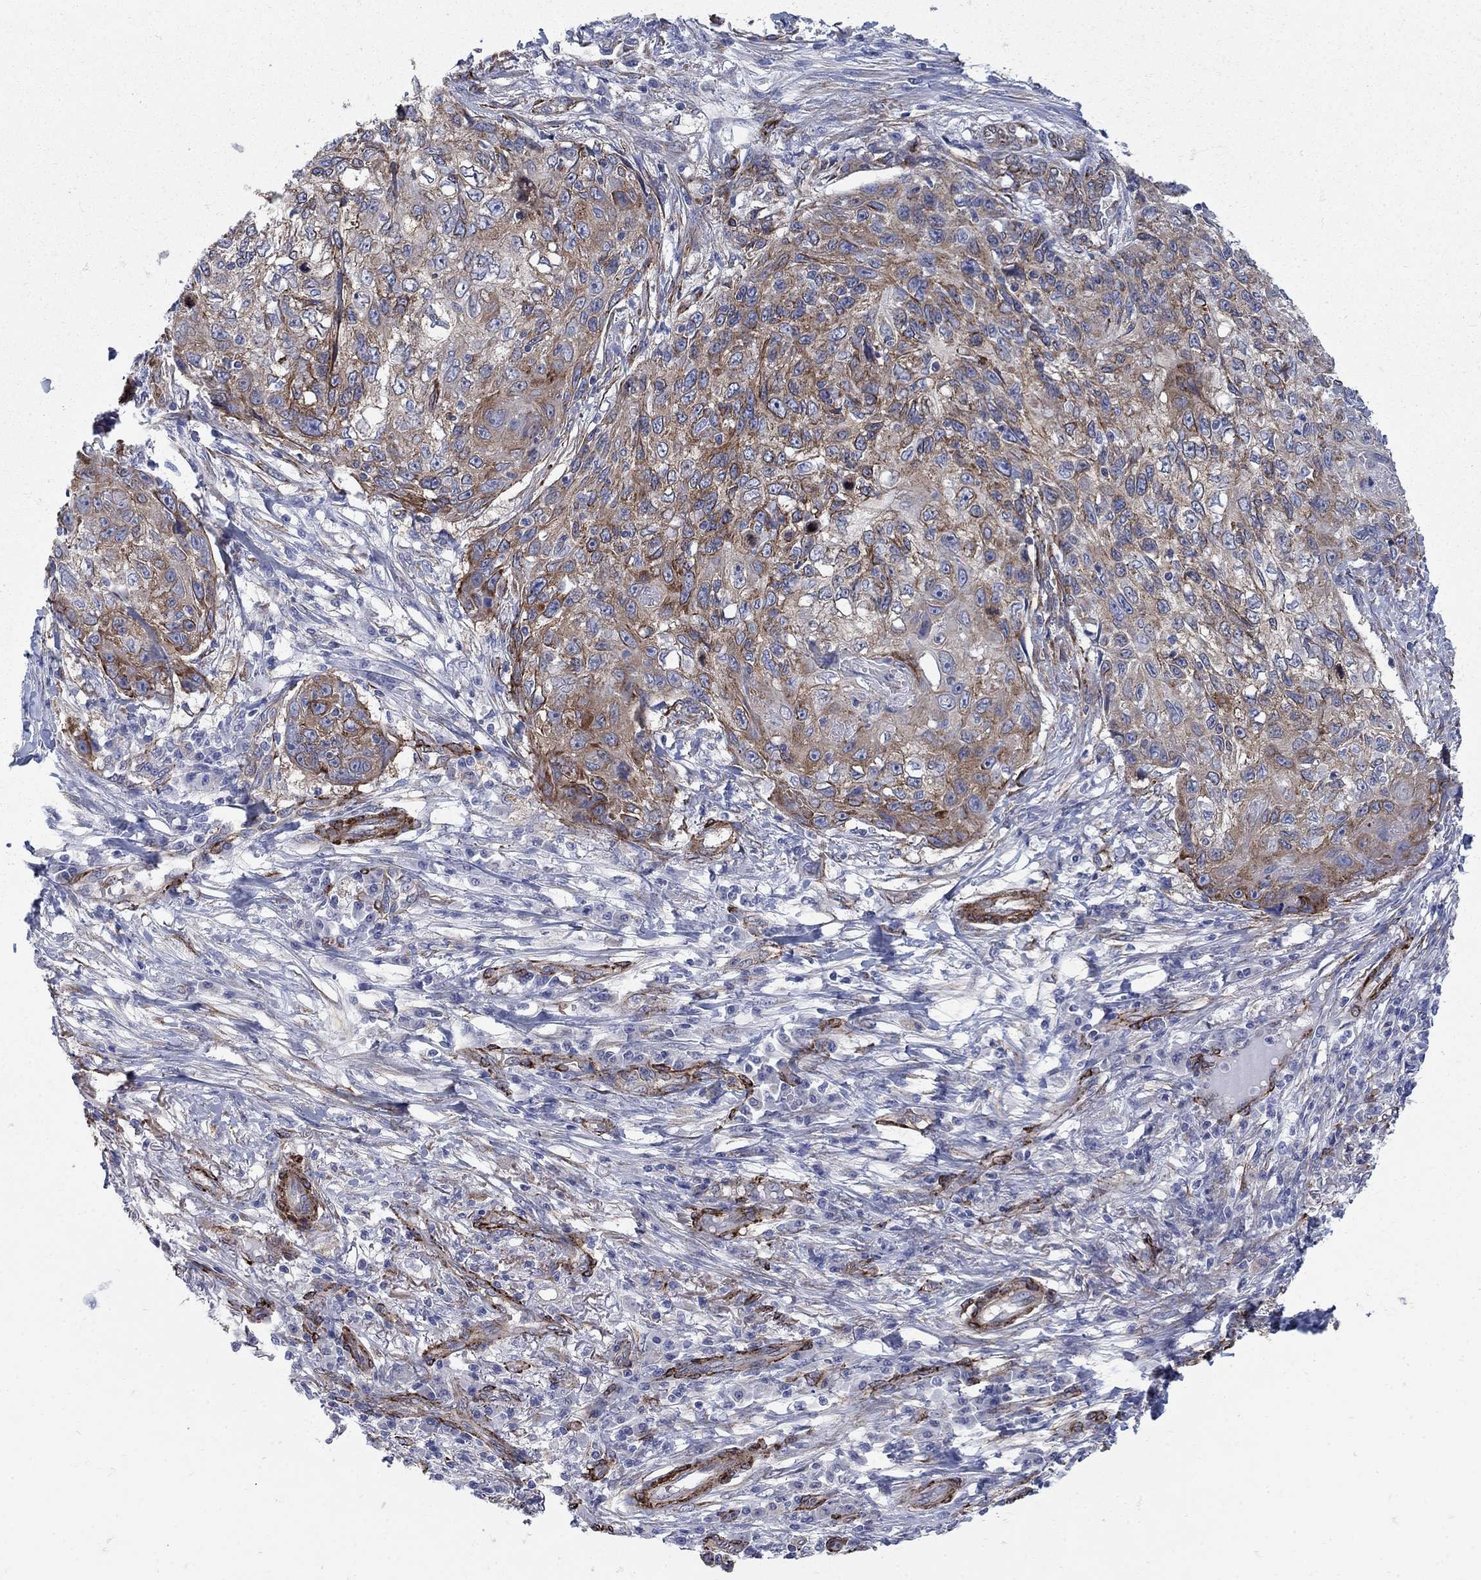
{"staining": {"intensity": "moderate", "quantity": "<25%", "location": "cytoplasmic/membranous"}, "tissue": "skin cancer", "cell_type": "Tumor cells", "image_type": "cancer", "snomed": [{"axis": "morphology", "description": "Squamous cell carcinoma, NOS"}, {"axis": "topography", "description": "Skin"}], "caption": "A brown stain shows moderate cytoplasmic/membranous positivity of a protein in squamous cell carcinoma (skin) tumor cells. The staining is performed using DAB (3,3'-diaminobenzidine) brown chromogen to label protein expression. The nuclei are counter-stained blue using hematoxylin.", "gene": "SEPTIN8", "patient": {"sex": "male", "age": 92}}